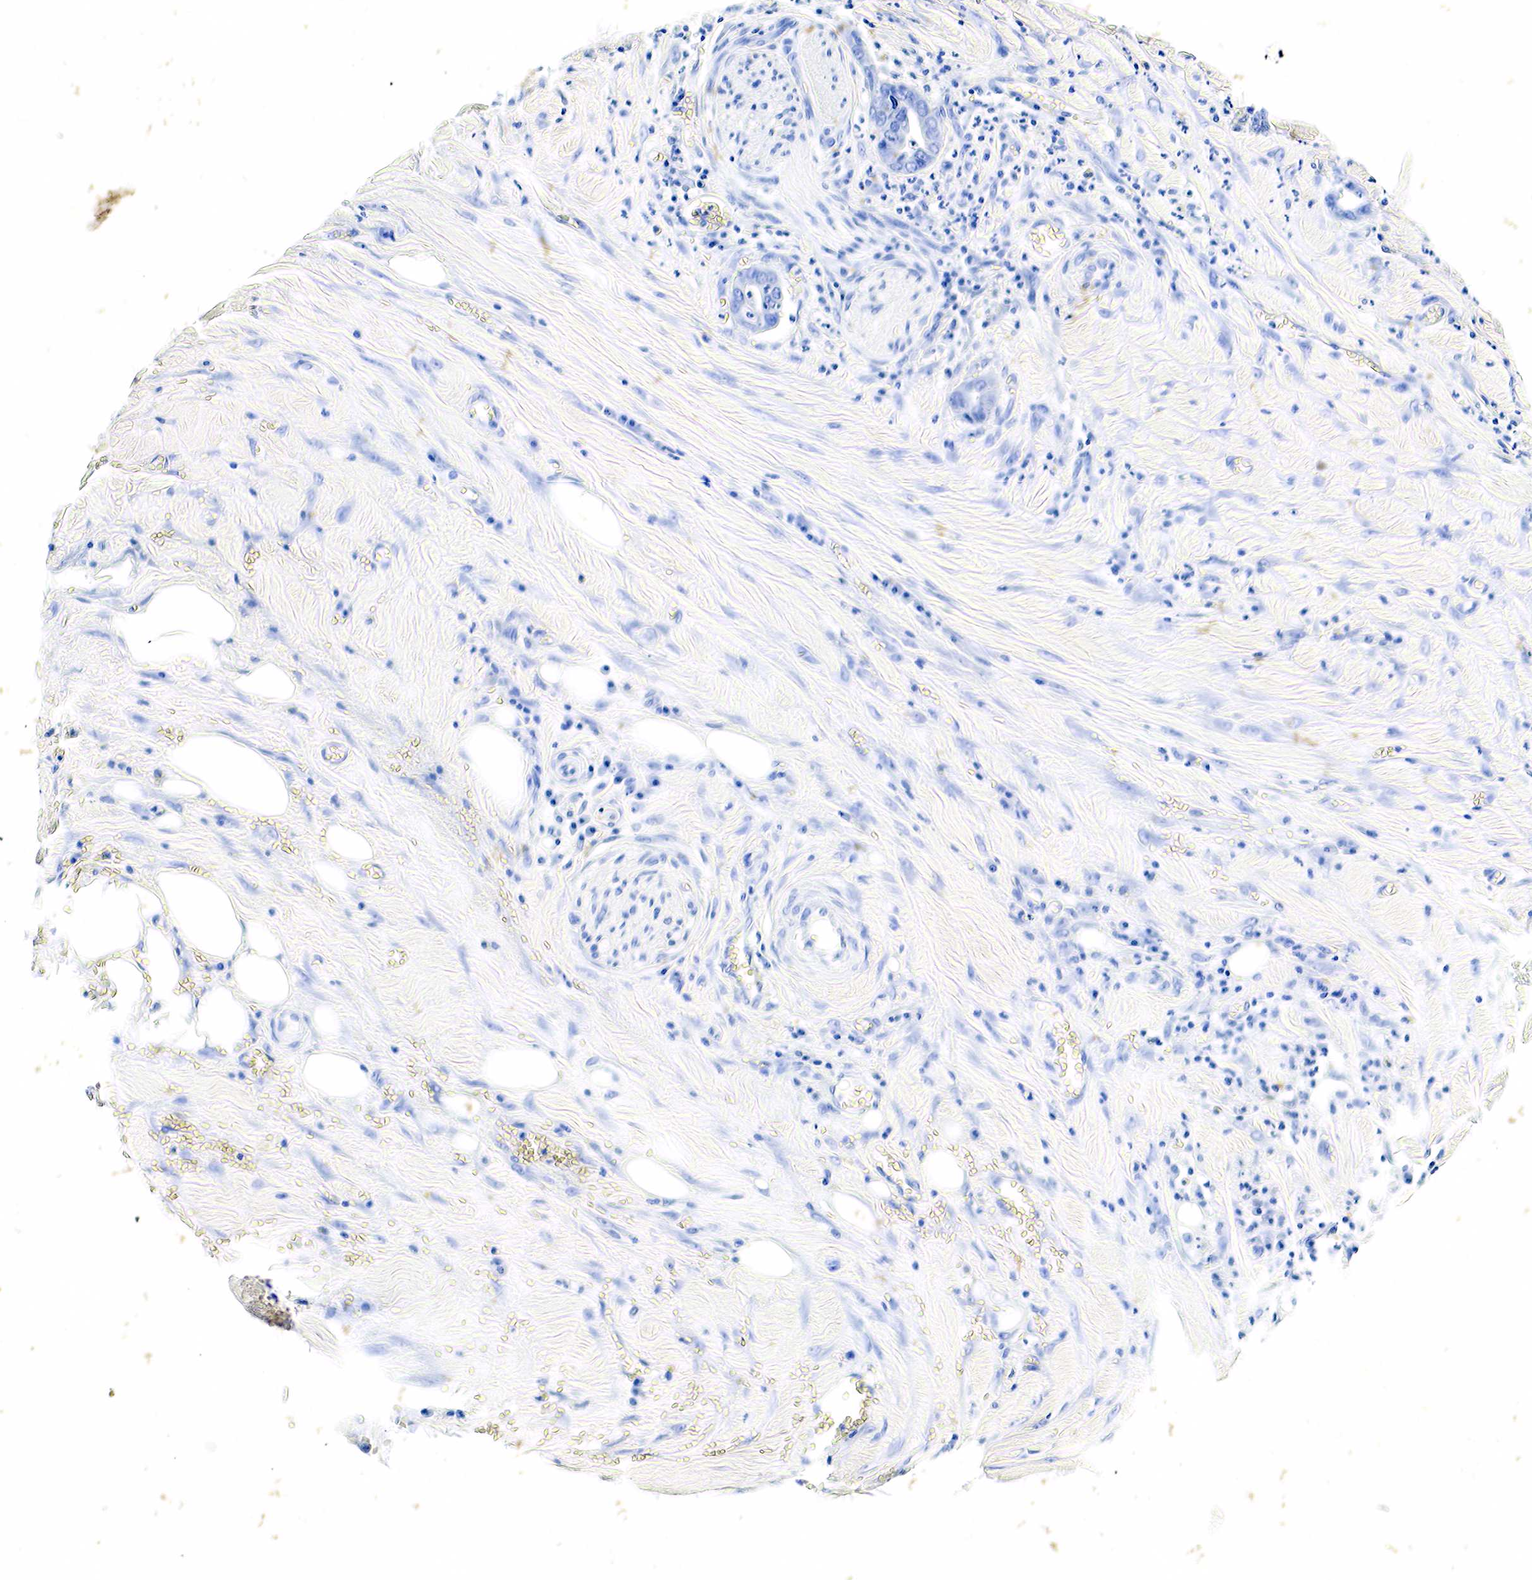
{"staining": {"intensity": "negative", "quantity": "none", "location": "none"}, "tissue": "pancreatic cancer", "cell_type": "Tumor cells", "image_type": "cancer", "snomed": [{"axis": "morphology", "description": "Adenocarcinoma, NOS"}, {"axis": "topography", "description": "Pancreas"}], "caption": "IHC image of adenocarcinoma (pancreatic) stained for a protein (brown), which shows no expression in tumor cells. (DAB (3,3'-diaminobenzidine) immunohistochemistry with hematoxylin counter stain).", "gene": "GCG", "patient": {"sex": "male", "age": 69}}